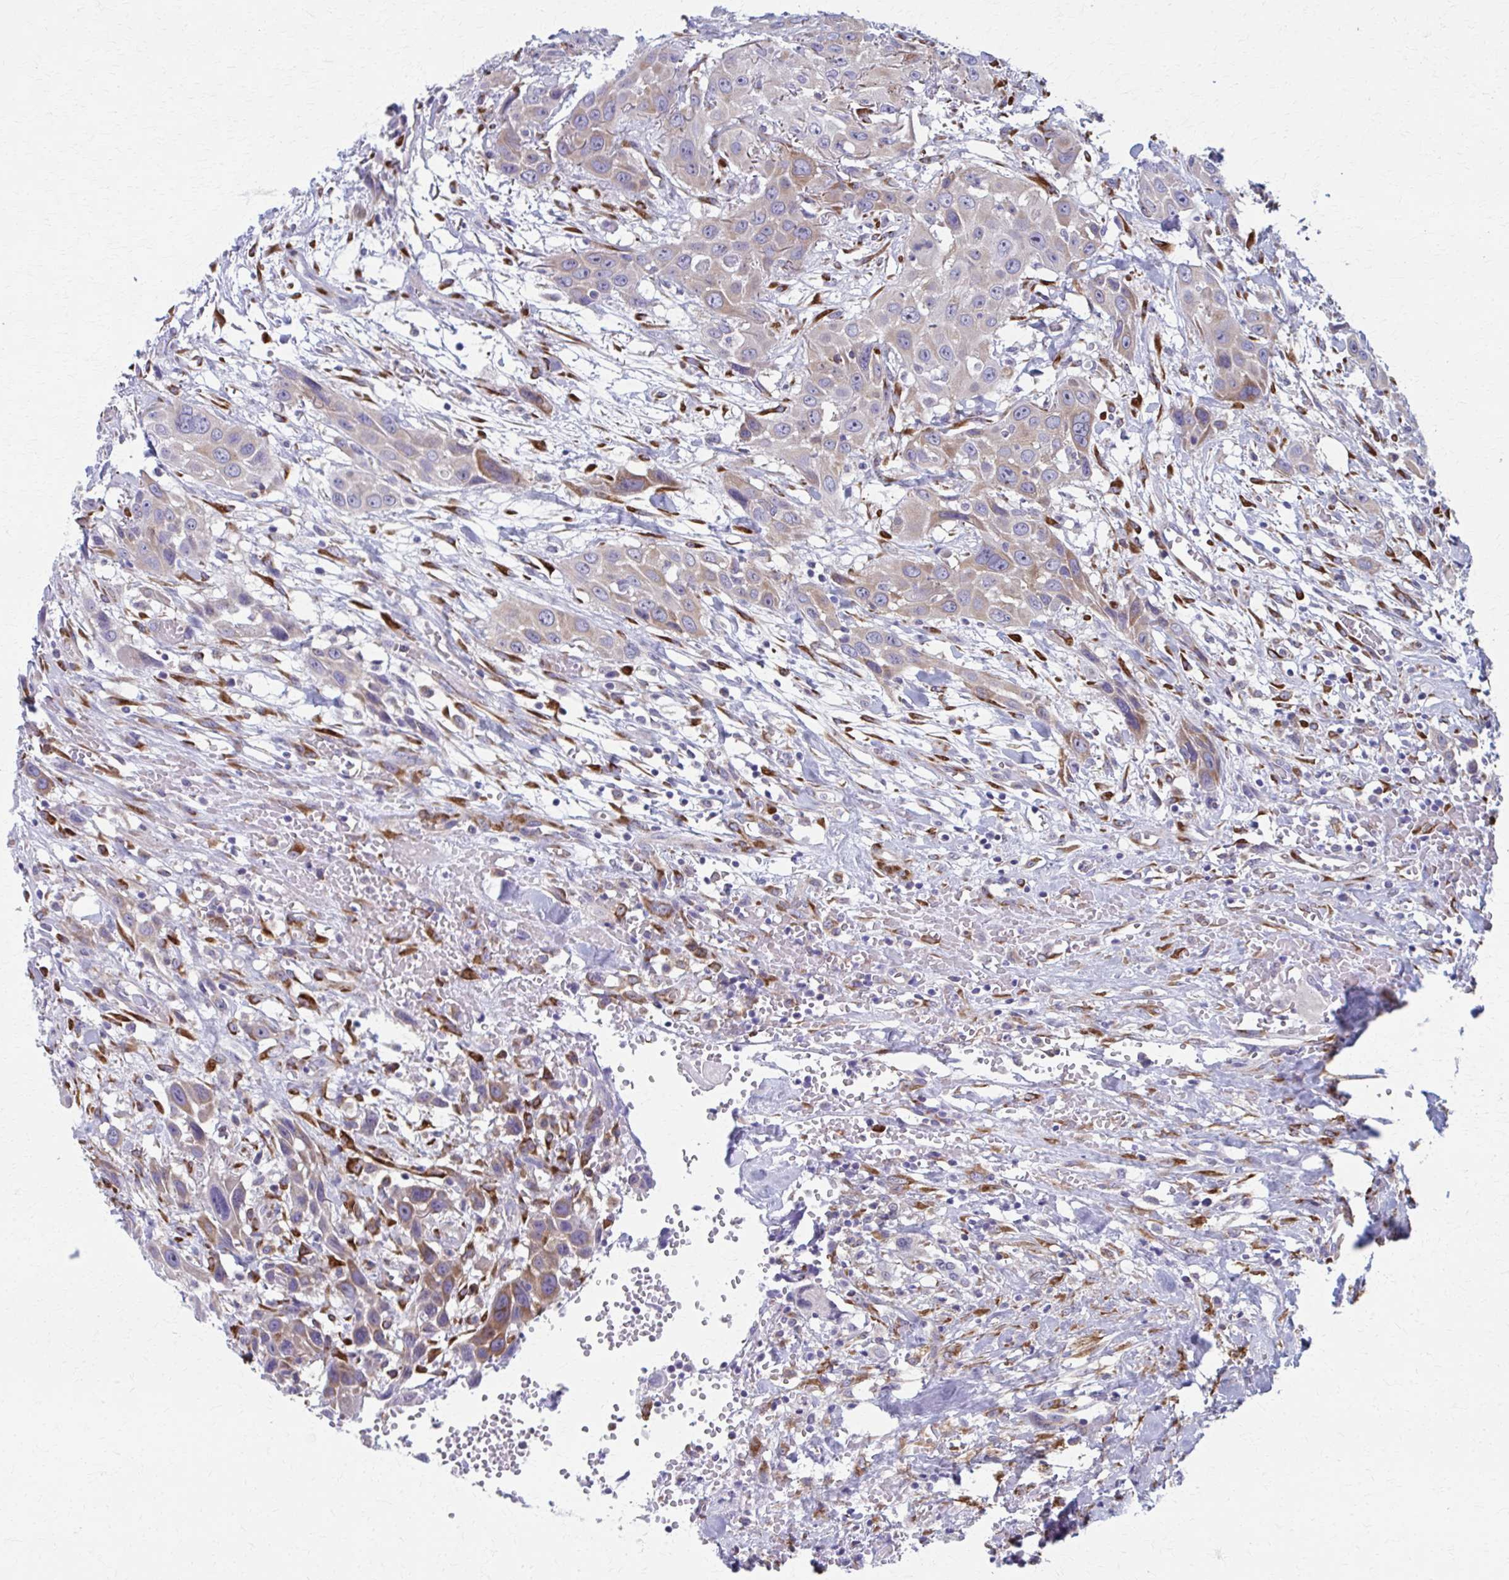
{"staining": {"intensity": "moderate", "quantity": "25%-75%", "location": "cytoplasmic/membranous"}, "tissue": "head and neck cancer", "cell_type": "Tumor cells", "image_type": "cancer", "snomed": [{"axis": "morphology", "description": "Squamous cell carcinoma, NOS"}, {"axis": "topography", "description": "Head-Neck"}], "caption": "Head and neck cancer (squamous cell carcinoma) stained for a protein shows moderate cytoplasmic/membranous positivity in tumor cells.", "gene": "SPATS2L", "patient": {"sex": "male", "age": 81}}